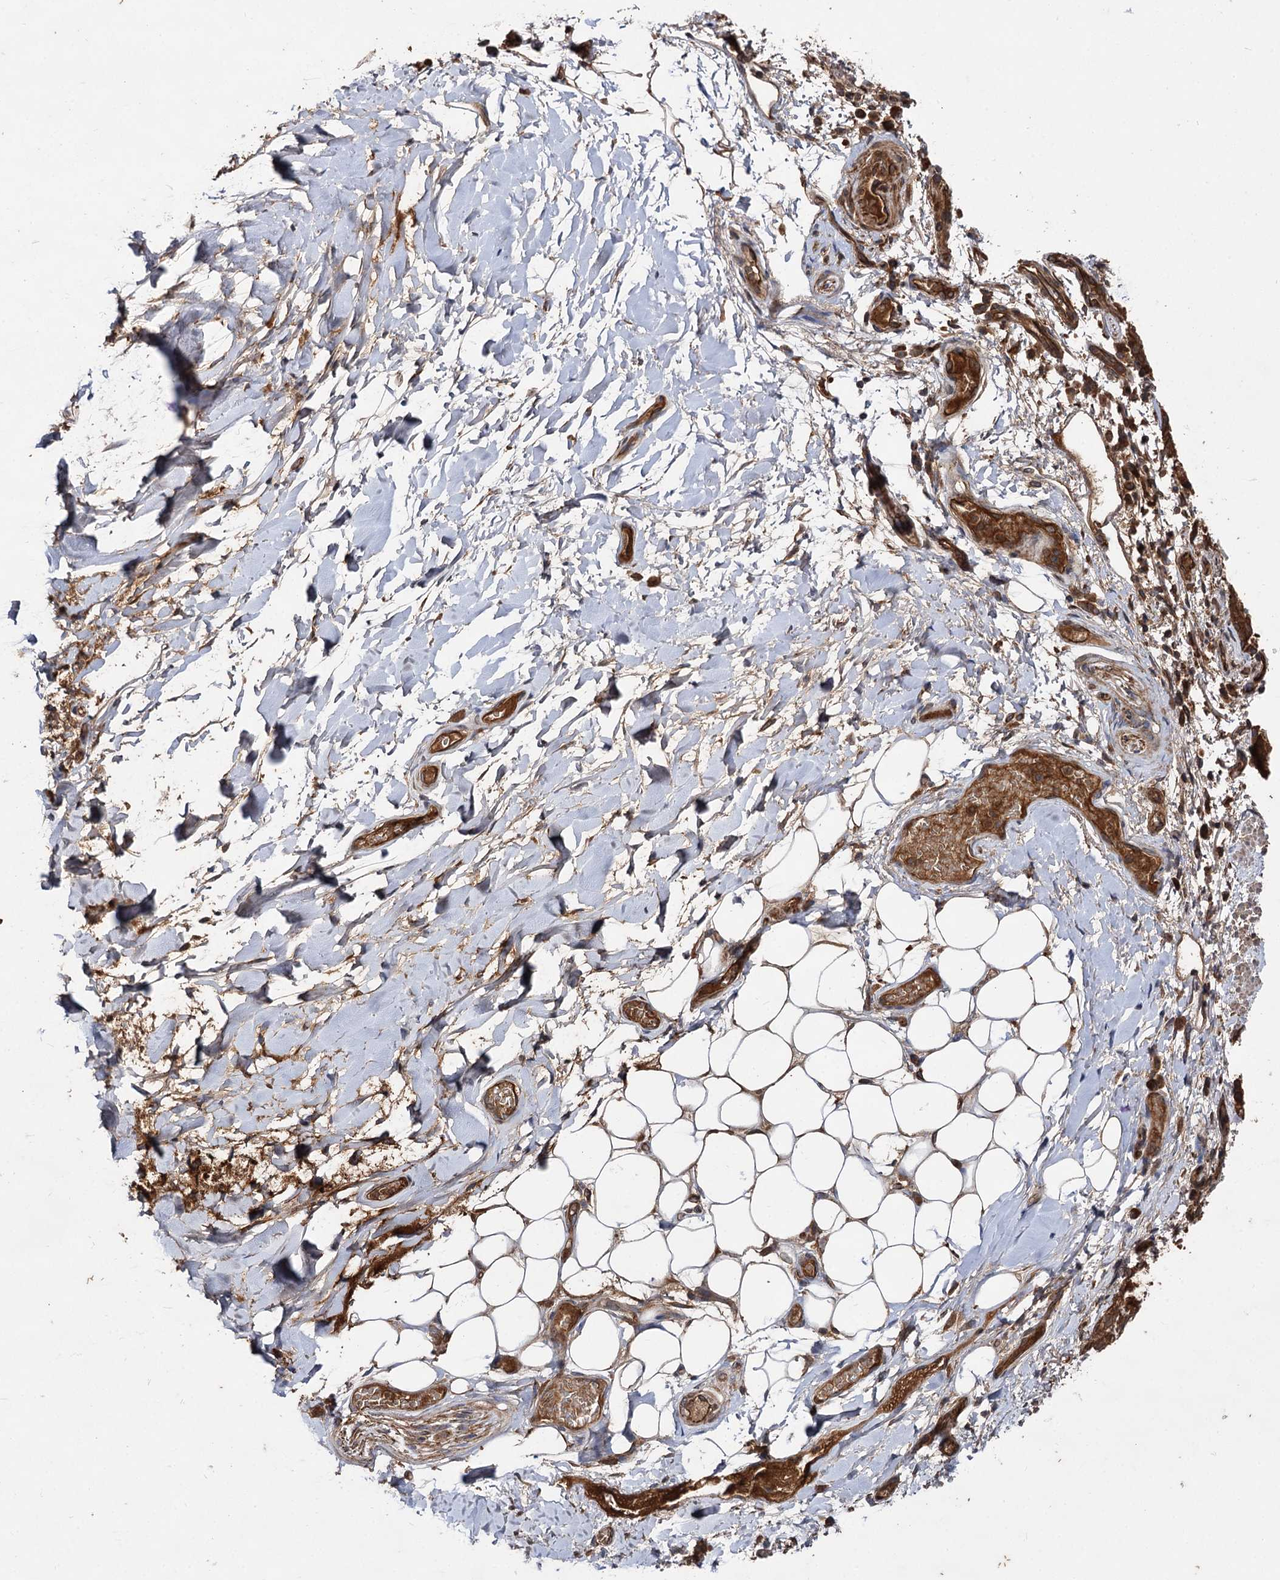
{"staining": {"intensity": "moderate", "quantity": ">75%", "location": "cytoplasmic/membranous"}, "tissue": "adipose tissue", "cell_type": "Adipocytes", "image_type": "normal", "snomed": [{"axis": "morphology", "description": "Normal tissue, NOS"}, {"axis": "topography", "description": "Lymph node"}, {"axis": "topography", "description": "Cartilage tissue"}, {"axis": "topography", "description": "Bronchus"}], "caption": "High-power microscopy captured an immunohistochemistry histopathology image of normal adipose tissue, revealing moderate cytoplasmic/membranous expression in about >75% of adipocytes.", "gene": "TEX9", "patient": {"sex": "male", "age": 63}}